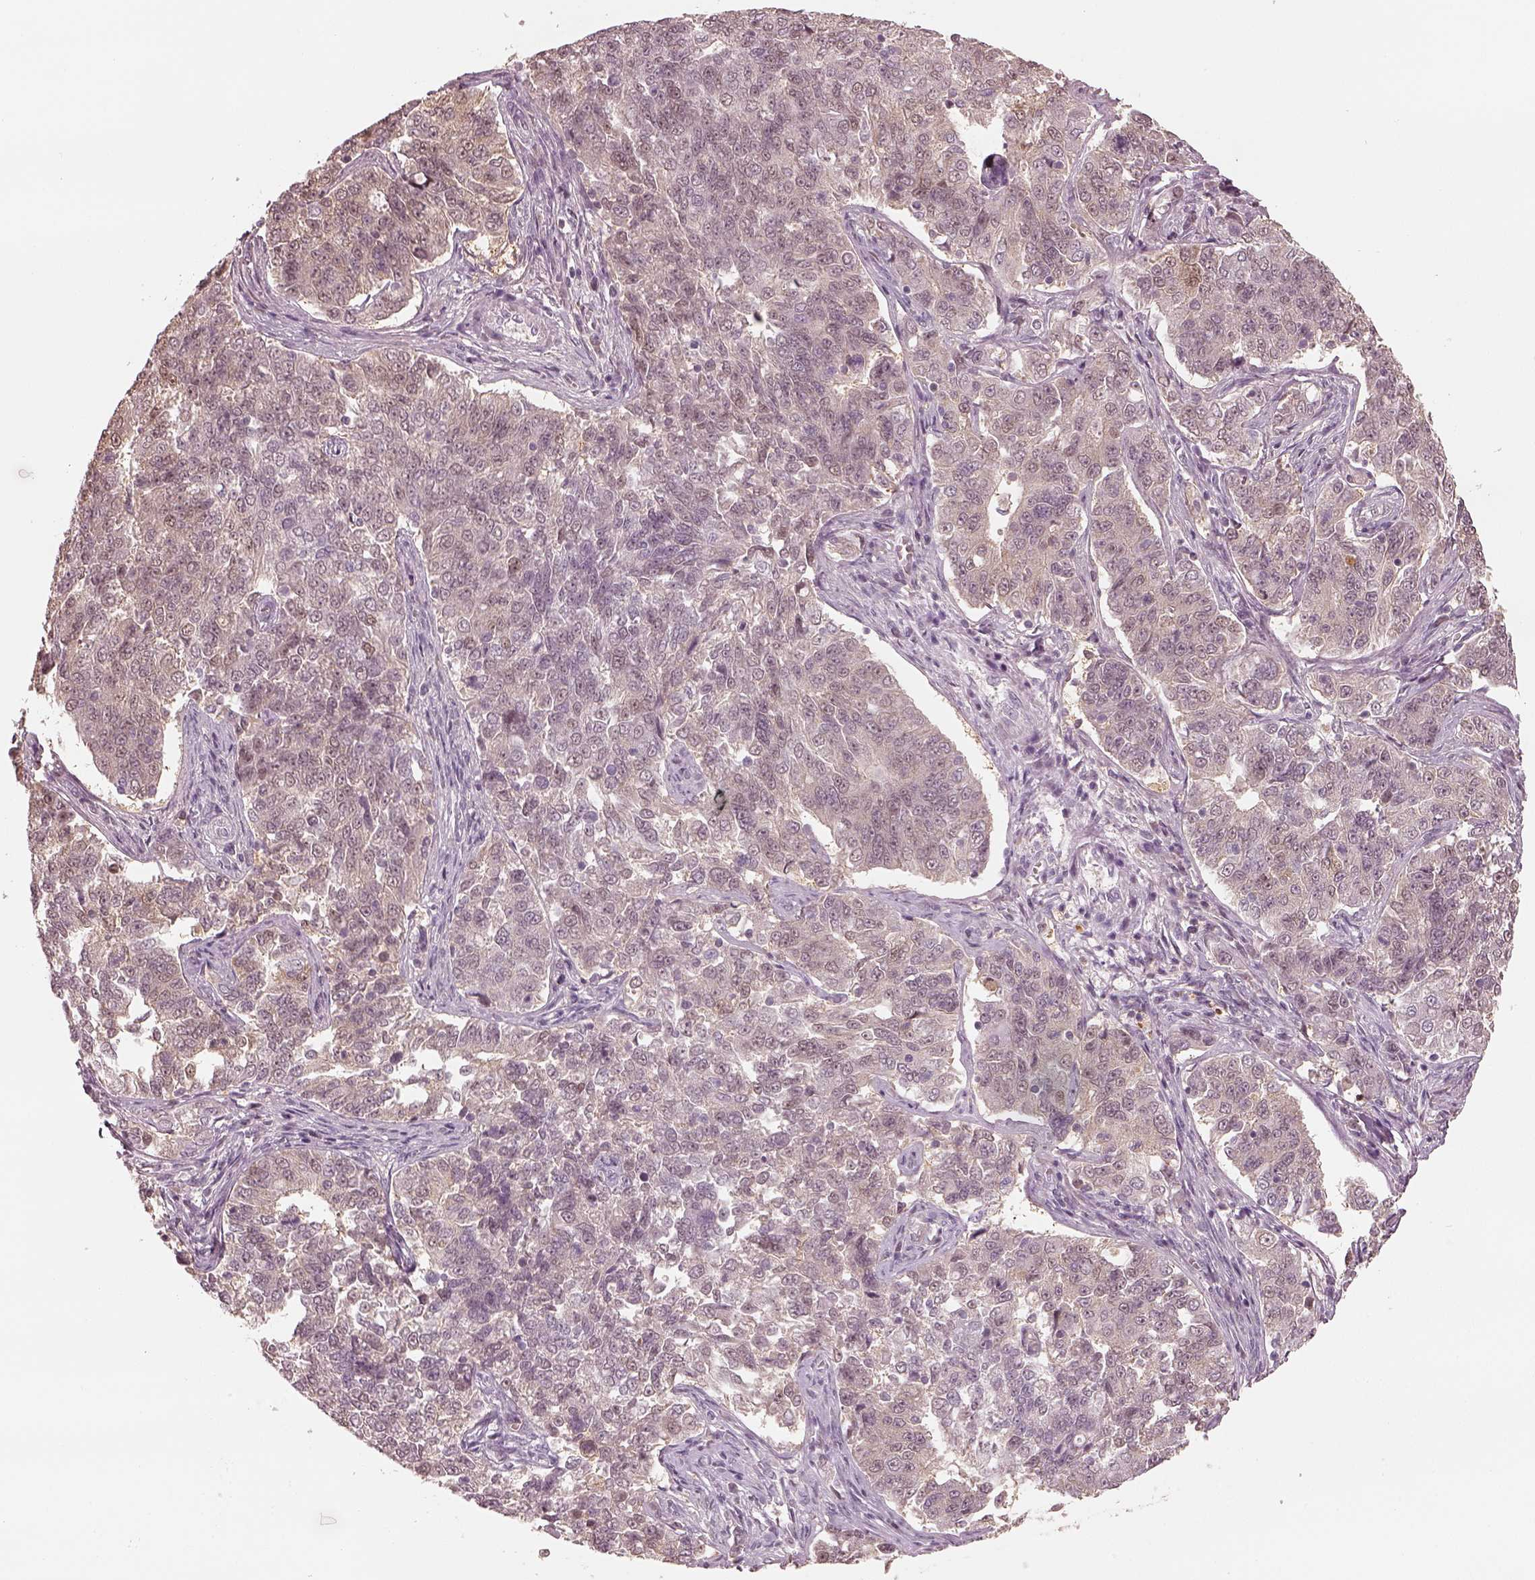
{"staining": {"intensity": "weak", "quantity": "<25%", "location": "cytoplasmic/membranous"}, "tissue": "endometrial cancer", "cell_type": "Tumor cells", "image_type": "cancer", "snomed": [{"axis": "morphology", "description": "Adenocarcinoma, NOS"}, {"axis": "topography", "description": "Endometrium"}], "caption": "This photomicrograph is of endometrial cancer (adenocarcinoma) stained with immunohistochemistry (IHC) to label a protein in brown with the nuclei are counter-stained blue. There is no expression in tumor cells.", "gene": "EGR4", "patient": {"sex": "female", "age": 43}}